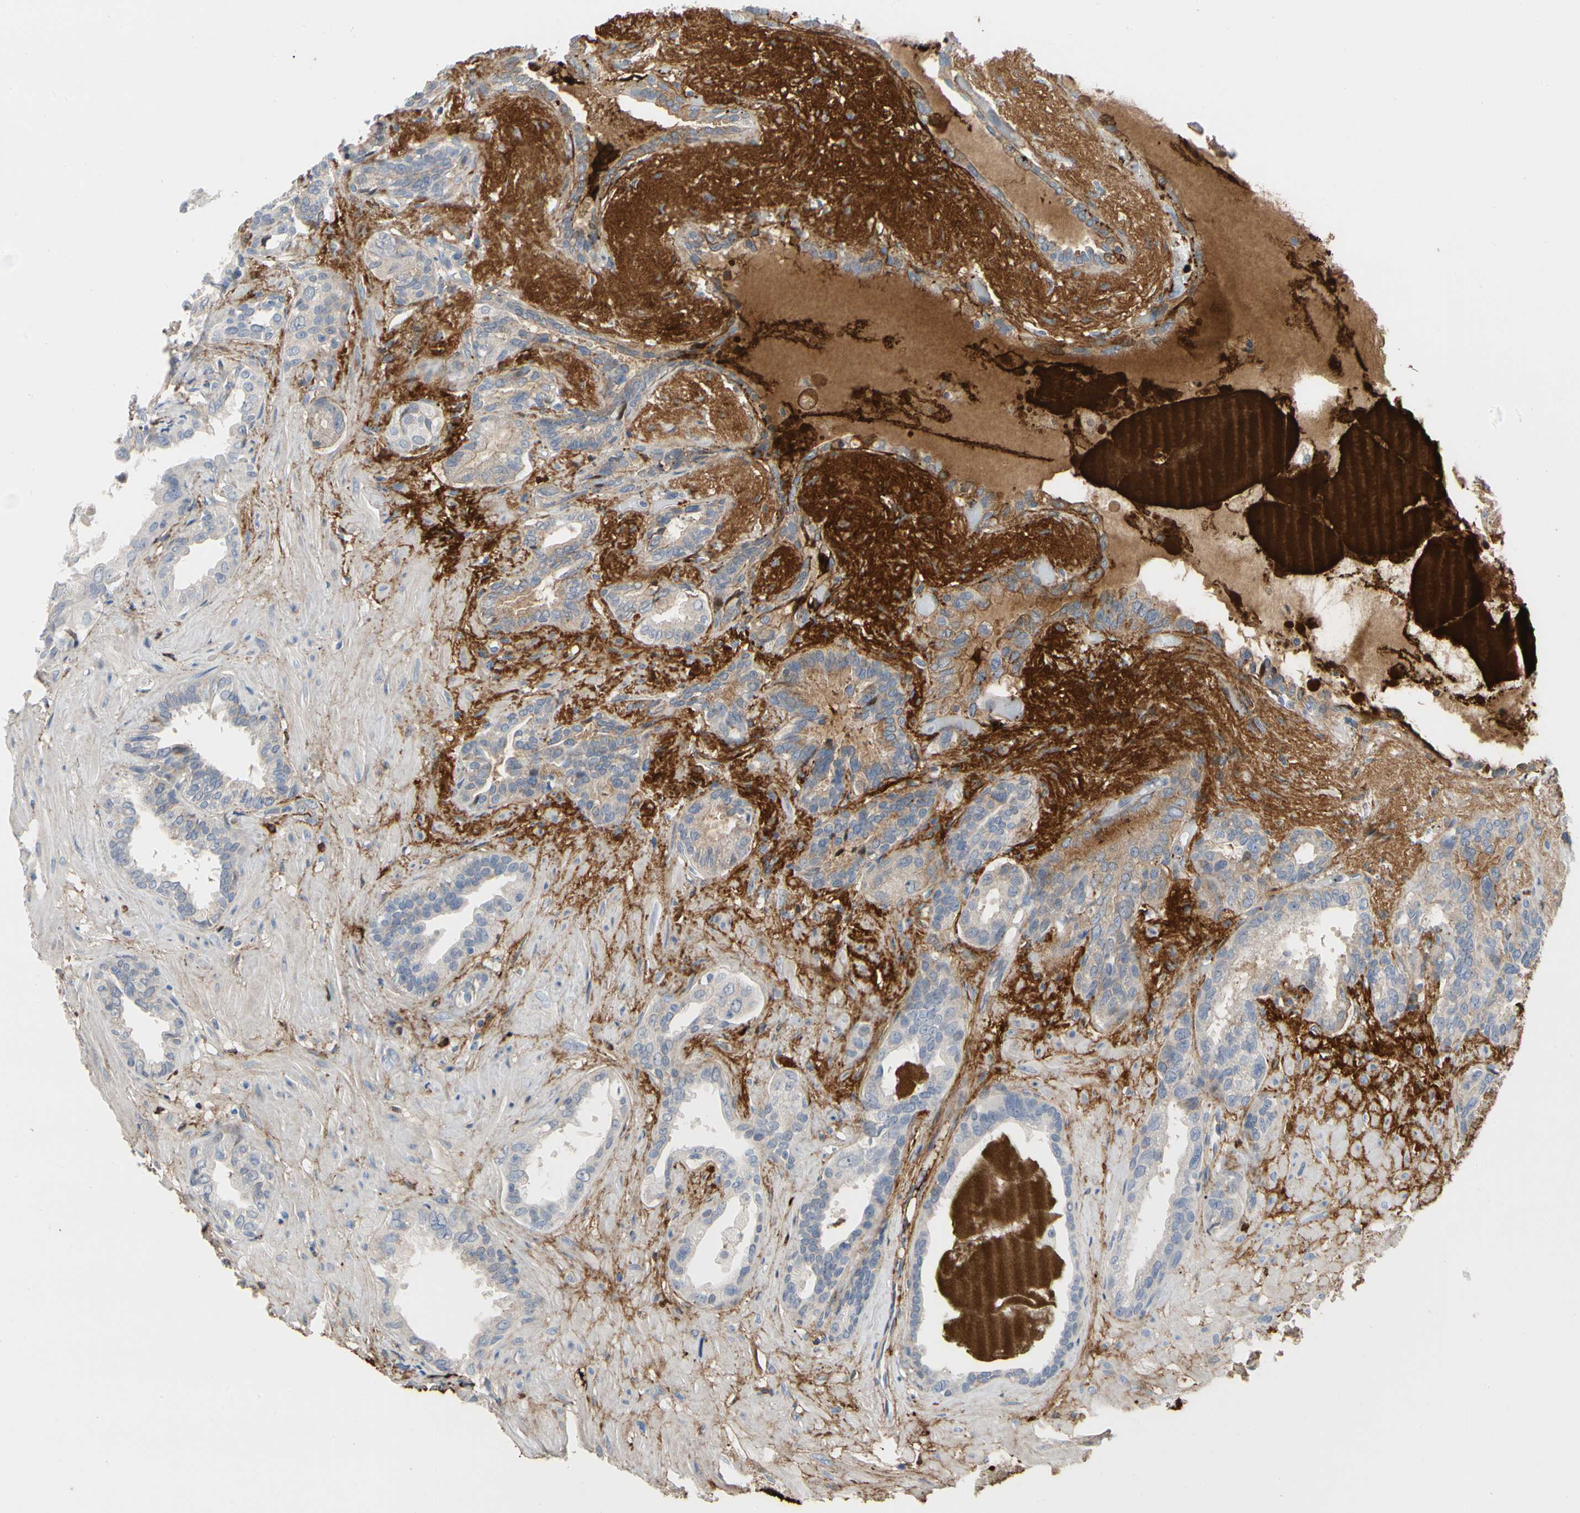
{"staining": {"intensity": "negative", "quantity": "none", "location": "none"}, "tissue": "seminal vesicle", "cell_type": "Glandular cells", "image_type": "normal", "snomed": [{"axis": "morphology", "description": "Normal tissue, NOS"}, {"axis": "topography", "description": "Seminal veicle"}], "caption": "Immunohistochemistry of normal human seminal vesicle displays no staining in glandular cells. (DAB (3,3'-diaminobenzidine) immunohistochemistry visualized using brightfield microscopy, high magnification).", "gene": "FGB", "patient": {"sex": "male", "age": 61}}